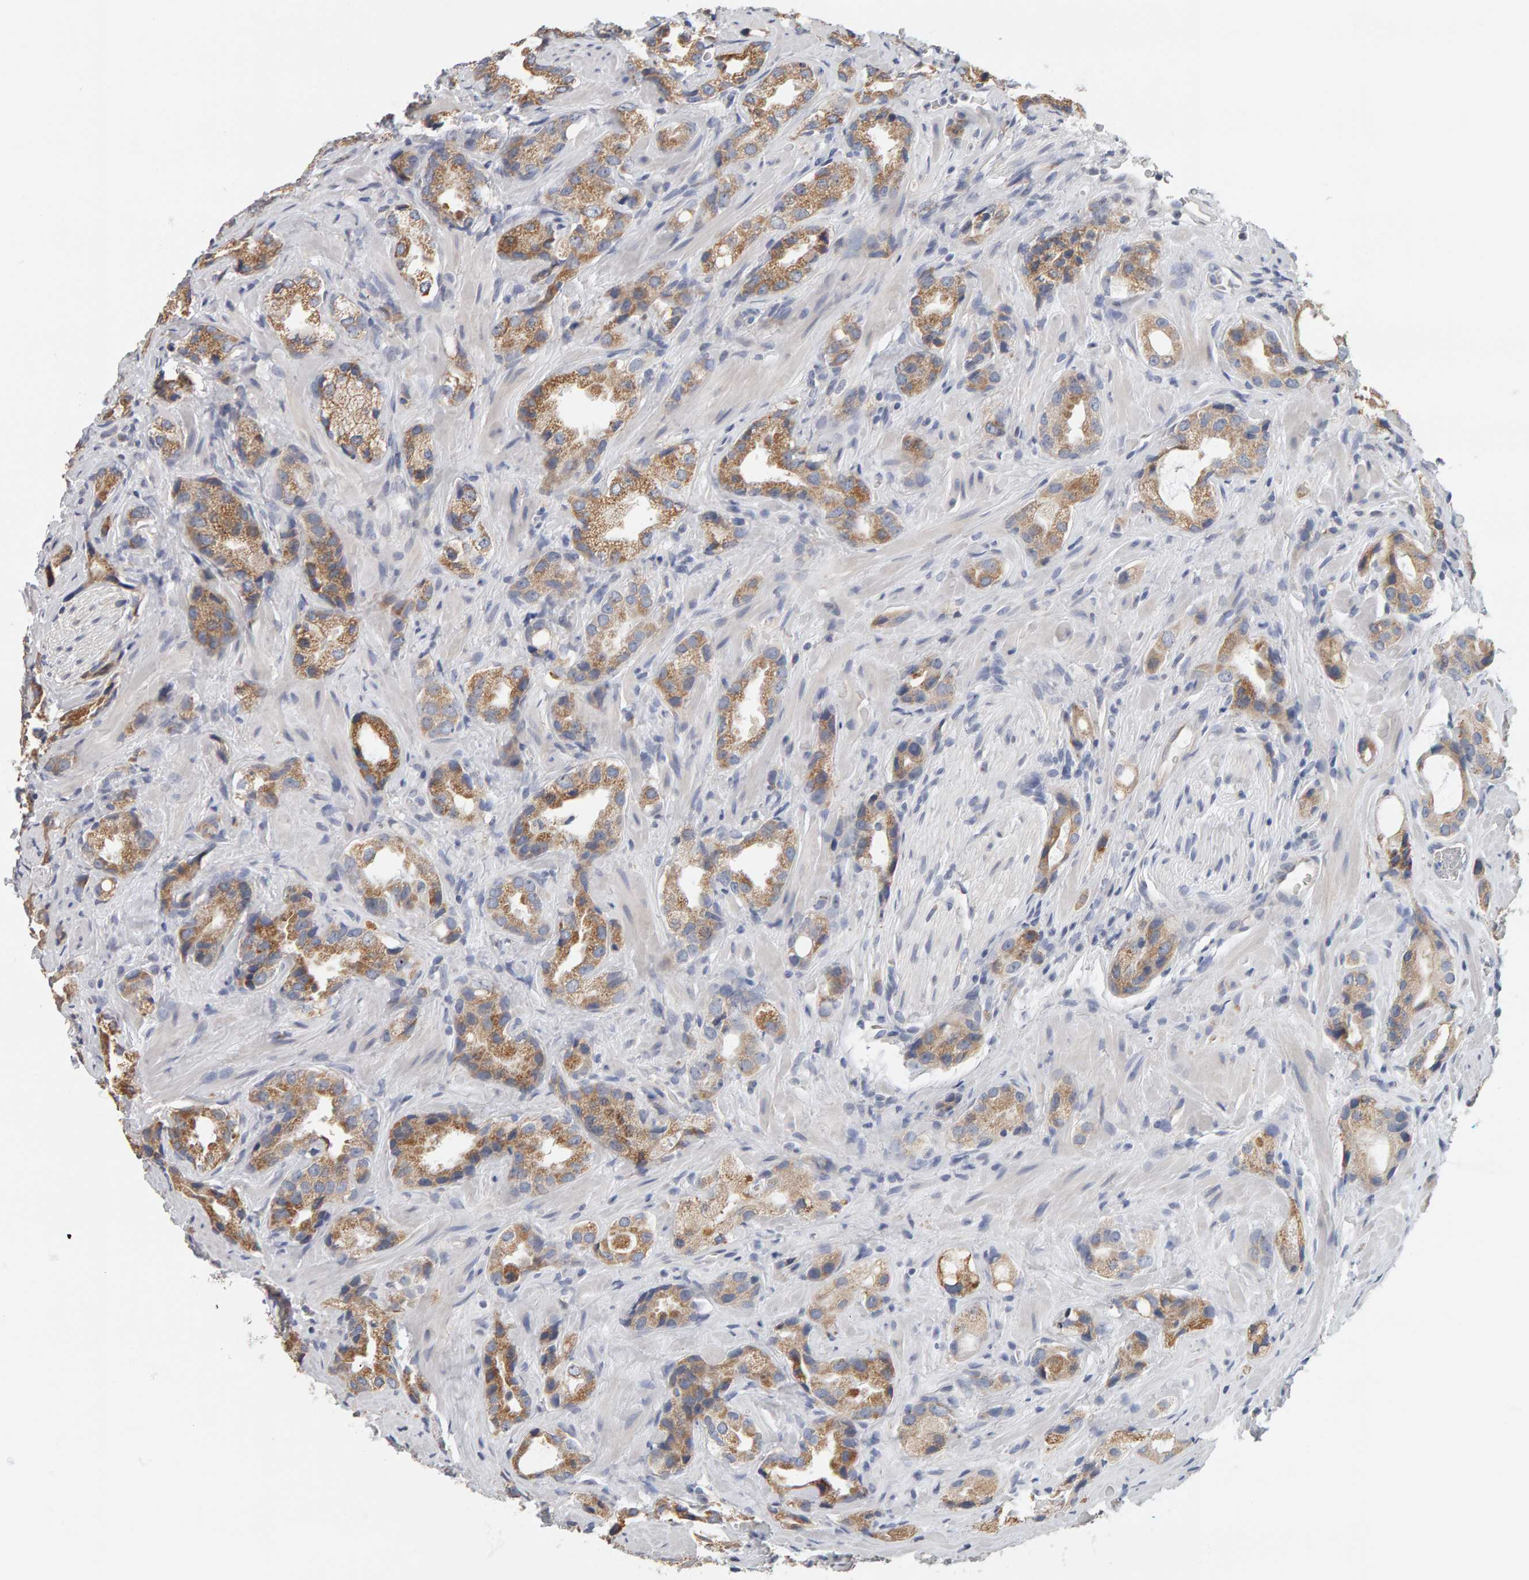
{"staining": {"intensity": "moderate", "quantity": ">75%", "location": "cytoplasmic/membranous"}, "tissue": "prostate cancer", "cell_type": "Tumor cells", "image_type": "cancer", "snomed": [{"axis": "morphology", "description": "Adenocarcinoma, High grade"}, {"axis": "topography", "description": "Prostate"}], "caption": "Immunohistochemical staining of human high-grade adenocarcinoma (prostate) shows medium levels of moderate cytoplasmic/membranous staining in approximately >75% of tumor cells. (IHC, brightfield microscopy, high magnification).", "gene": "ADHFE1", "patient": {"sex": "male", "age": 63}}